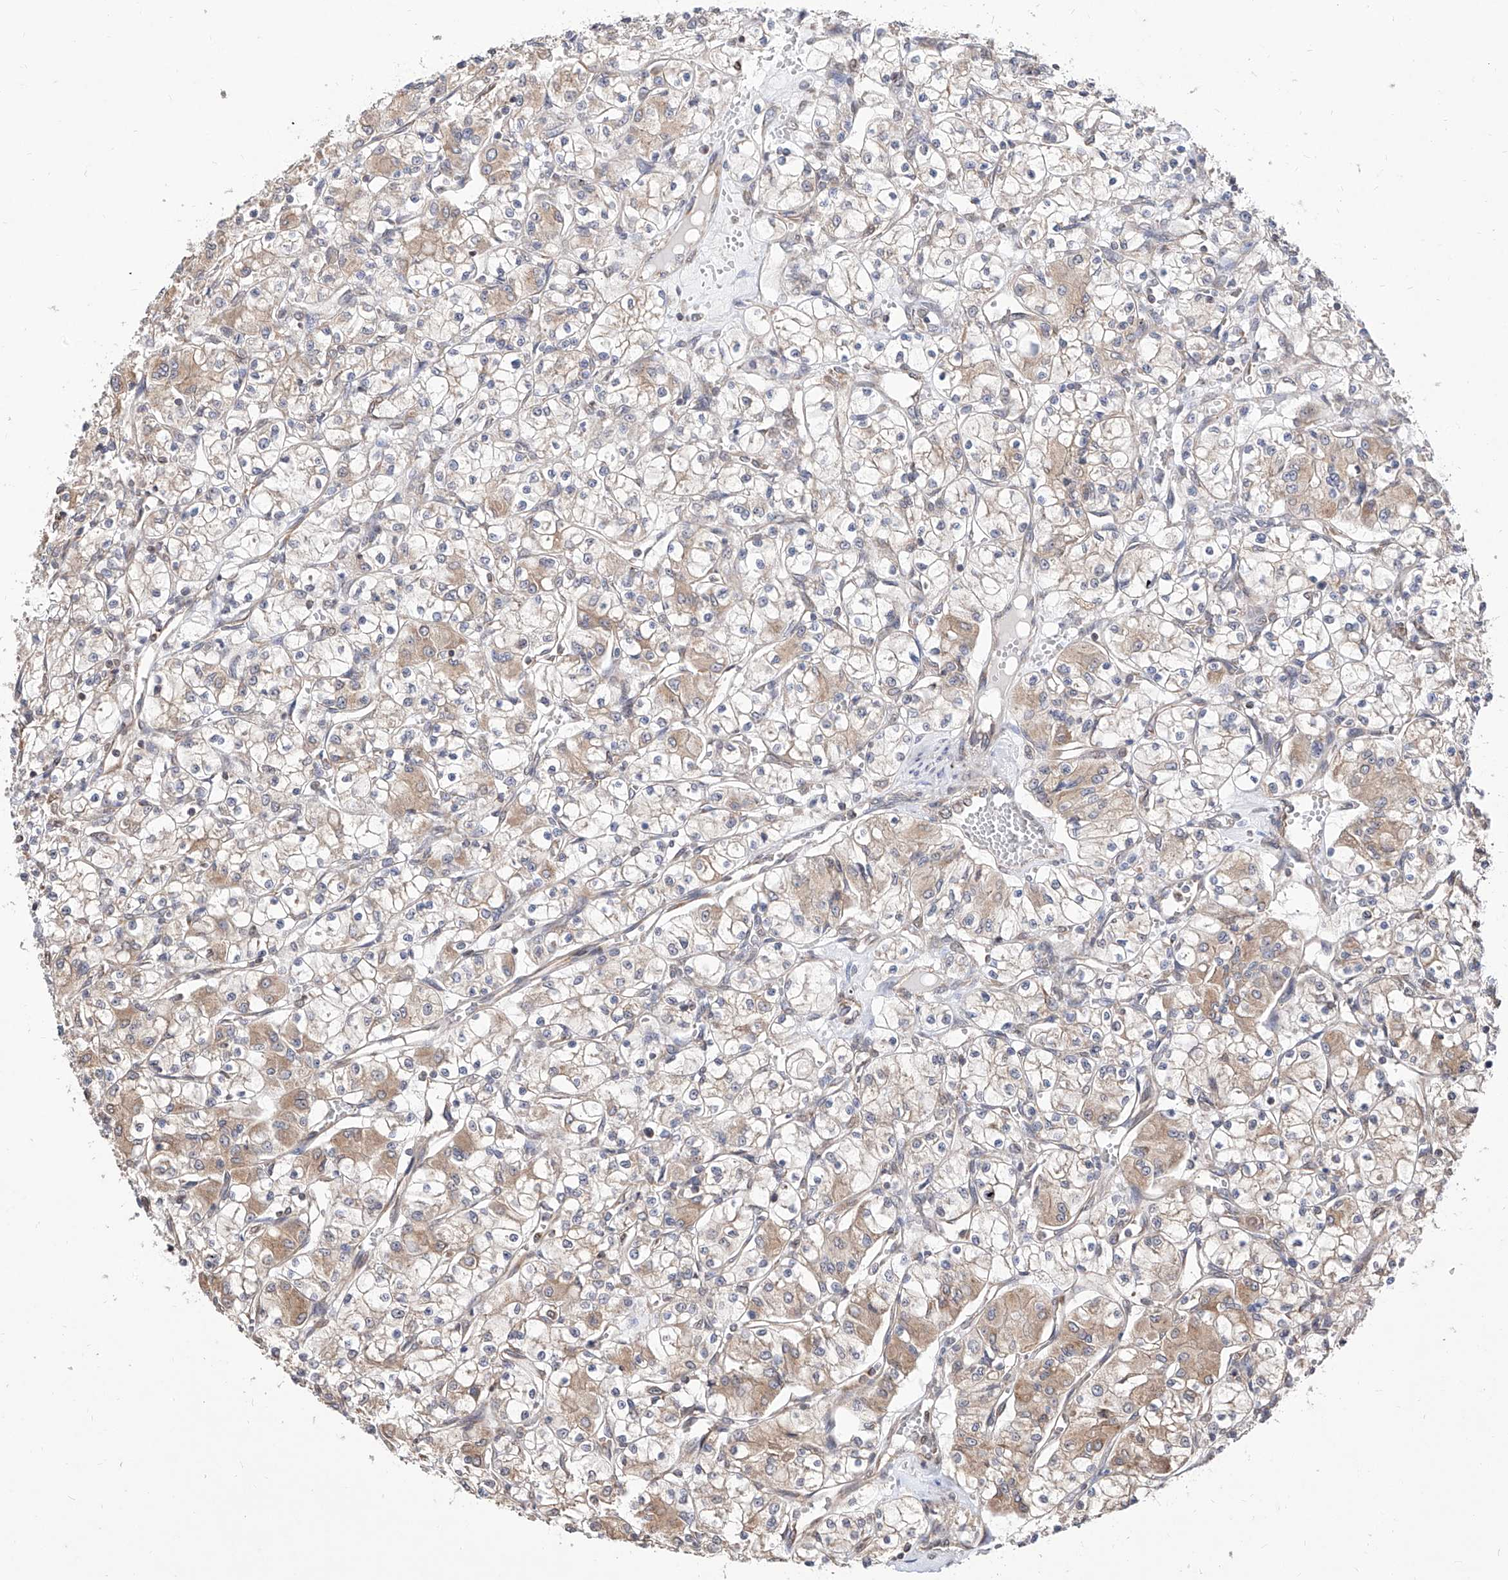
{"staining": {"intensity": "weak", "quantity": "25%-75%", "location": "cytoplasmic/membranous"}, "tissue": "renal cancer", "cell_type": "Tumor cells", "image_type": "cancer", "snomed": [{"axis": "morphology", "description": "Adenocarcinoma, NOS"}, {"axis": "topography", "description": "Kidney"}], "caption": "Immunohistochemical staining of renal cancer demonstrates low levels of weak cytoplasmic/membranous positivity in about 25%-75% of tumor cells. (DAB IHC, brown staining for protein, blue staining for nuclei).", "gene": "C8orf82", "patient": {"sex": "female", "age": 59}}